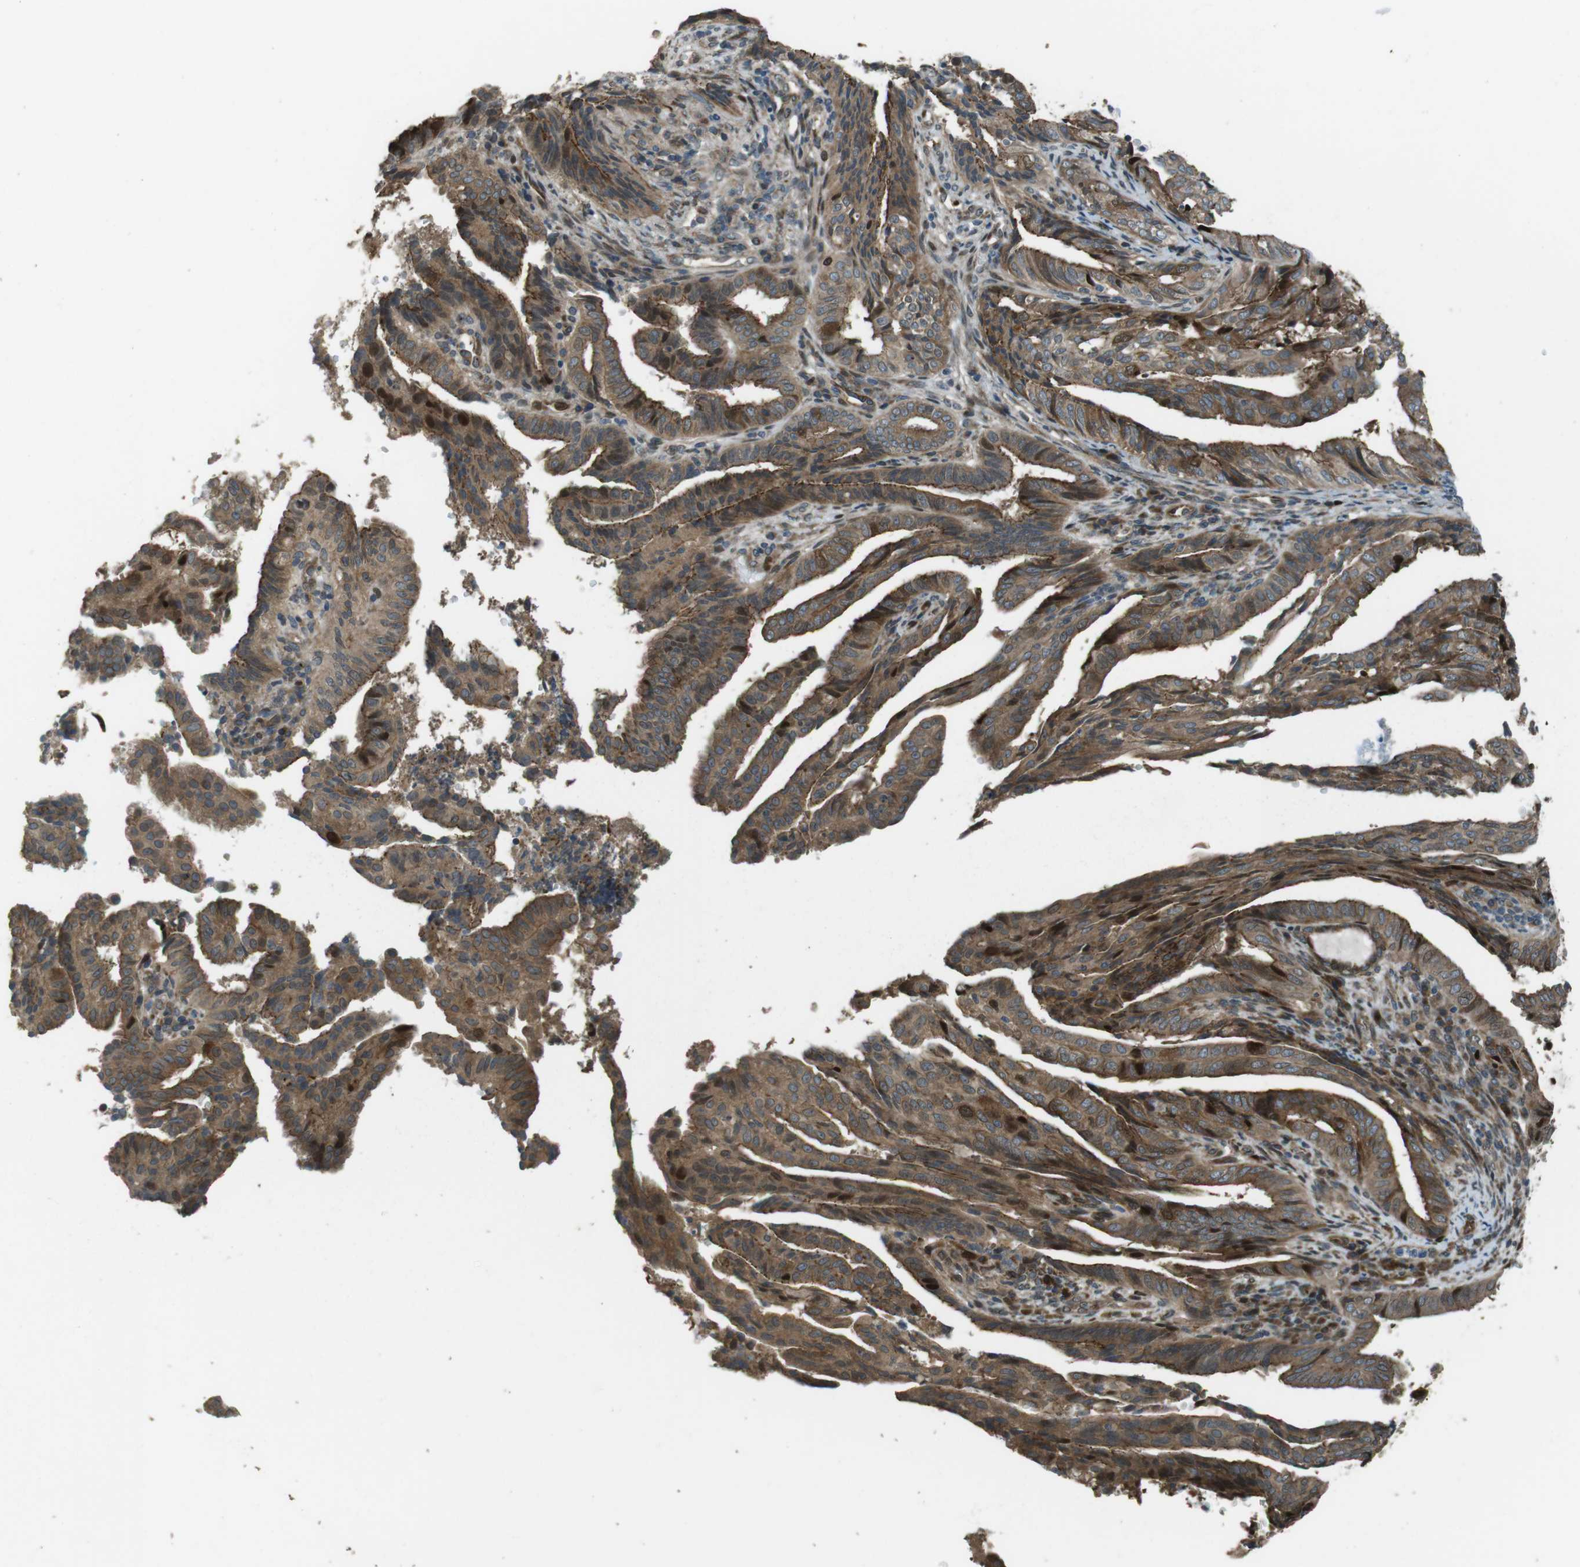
{"staining": {"intensity": "moderate", "quantity": ">75%", "location": "cytoplasmic/membranous,nuclear"}, "tissue": "endometrial cancer", "cell_type": "Tumor cells", "image_type": "cancer", "snomed": [{"axis": "morphology", "description": "Adenocarcinoma, NOS"}, {"axis": "topography", "description": "Endometrium"}], "caption": "Immunohistochemistry of human endometrial adenocarcinoma shows medium levels of moderate cytoplasmic/membranous and nuclear expression in approximately >75% of tumor cells.", "gene": "ZNF330", "patient": {"sex": "female", "age": 58}}